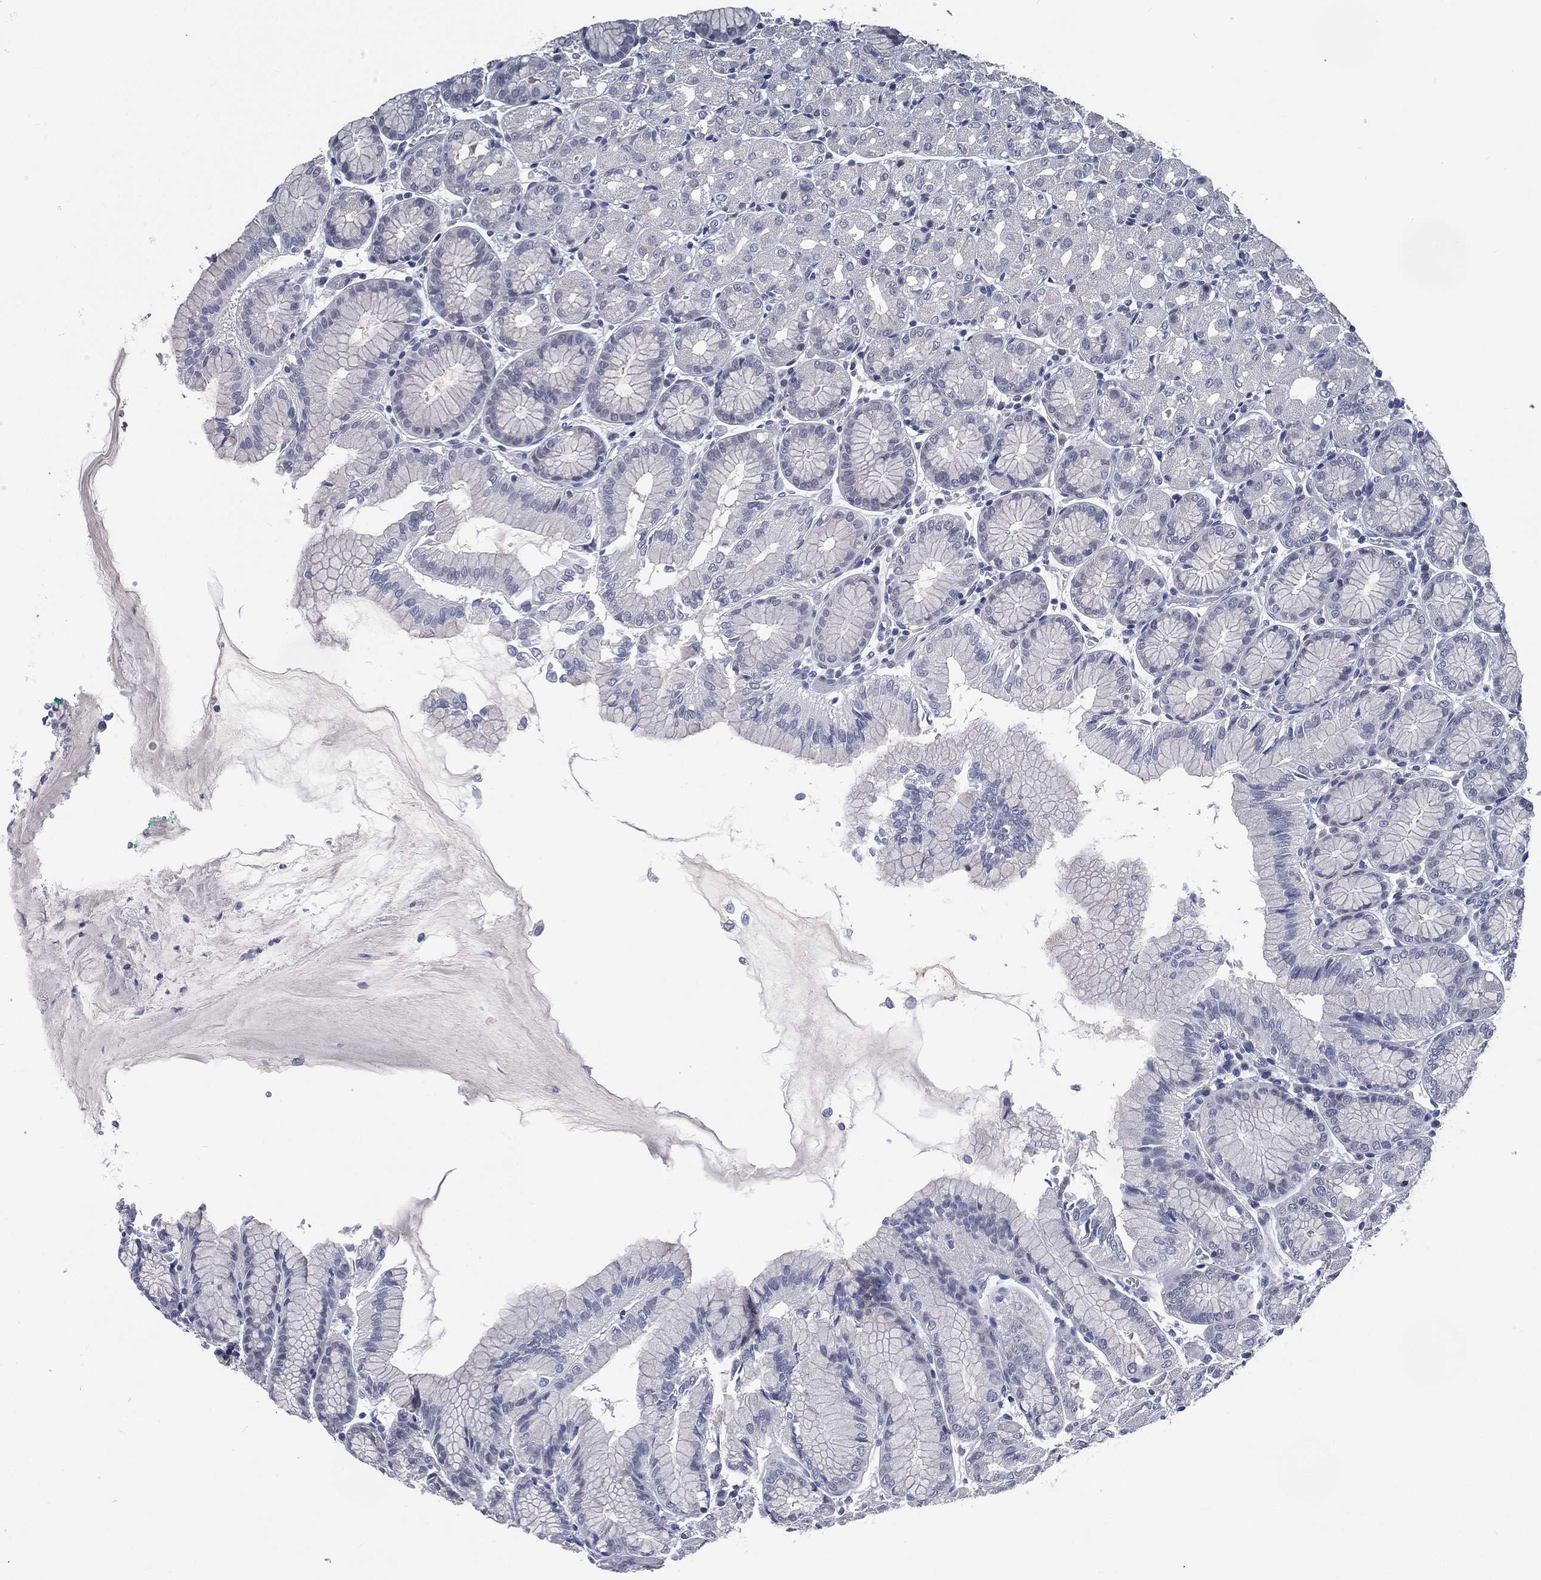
{"staining": {"intensity": "negative", "quantity": "none", "location": "none"}, "tissue": "stomach", "cell_type": "Glandular cells", "image_type": "normal", "snomed": [{"axis": "morphology", "description": "Normal tissue, NOS"}, {"axis": "morphology", "description": "Adenocarcinoma, NOS"}, {"axis": "topography", "description": "Stomach"}], "caption": "Protein analysis of normal stomach exhibits no significant positivity in glandular cells. (DAB (3,3'-diaminobenzidine) IHC visualized using brightfield microscopy, high magnification).", "gene": "IFT27", "patient": {"sex": "female", "age": 81}}